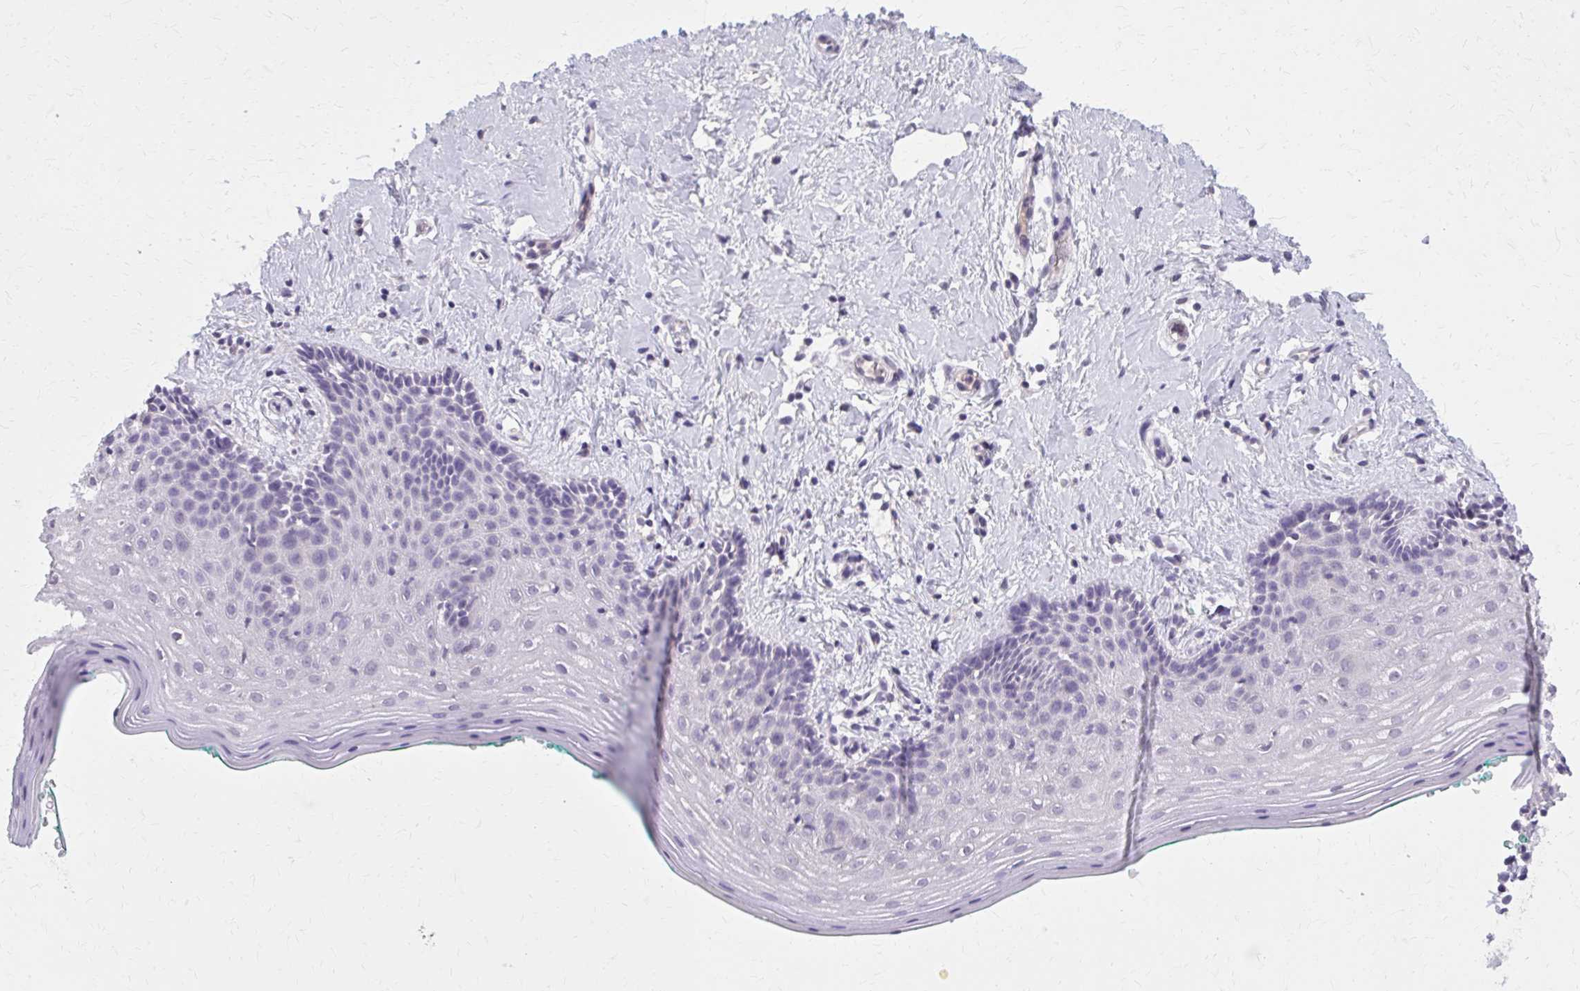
{"staining": {"intensity": "negative", "quantity": "none", "location": "none"}, "tissue": "vagina", "cell_type": "Squamous epithelial cells", "image_type": "normal", "snomed": [{"axis": "morphology", "description": "Normal tissue, NOS"}, {"axis": "topography", "description": "Vagina"}], "caption": "An IHC micrograph of benign vagina is shown. There is no staining in squamous epithelial cells of vagina. Nuclei are stained in blue.", "gene": "OR4A47", "patient": {"sex": "female", "age": 42}}